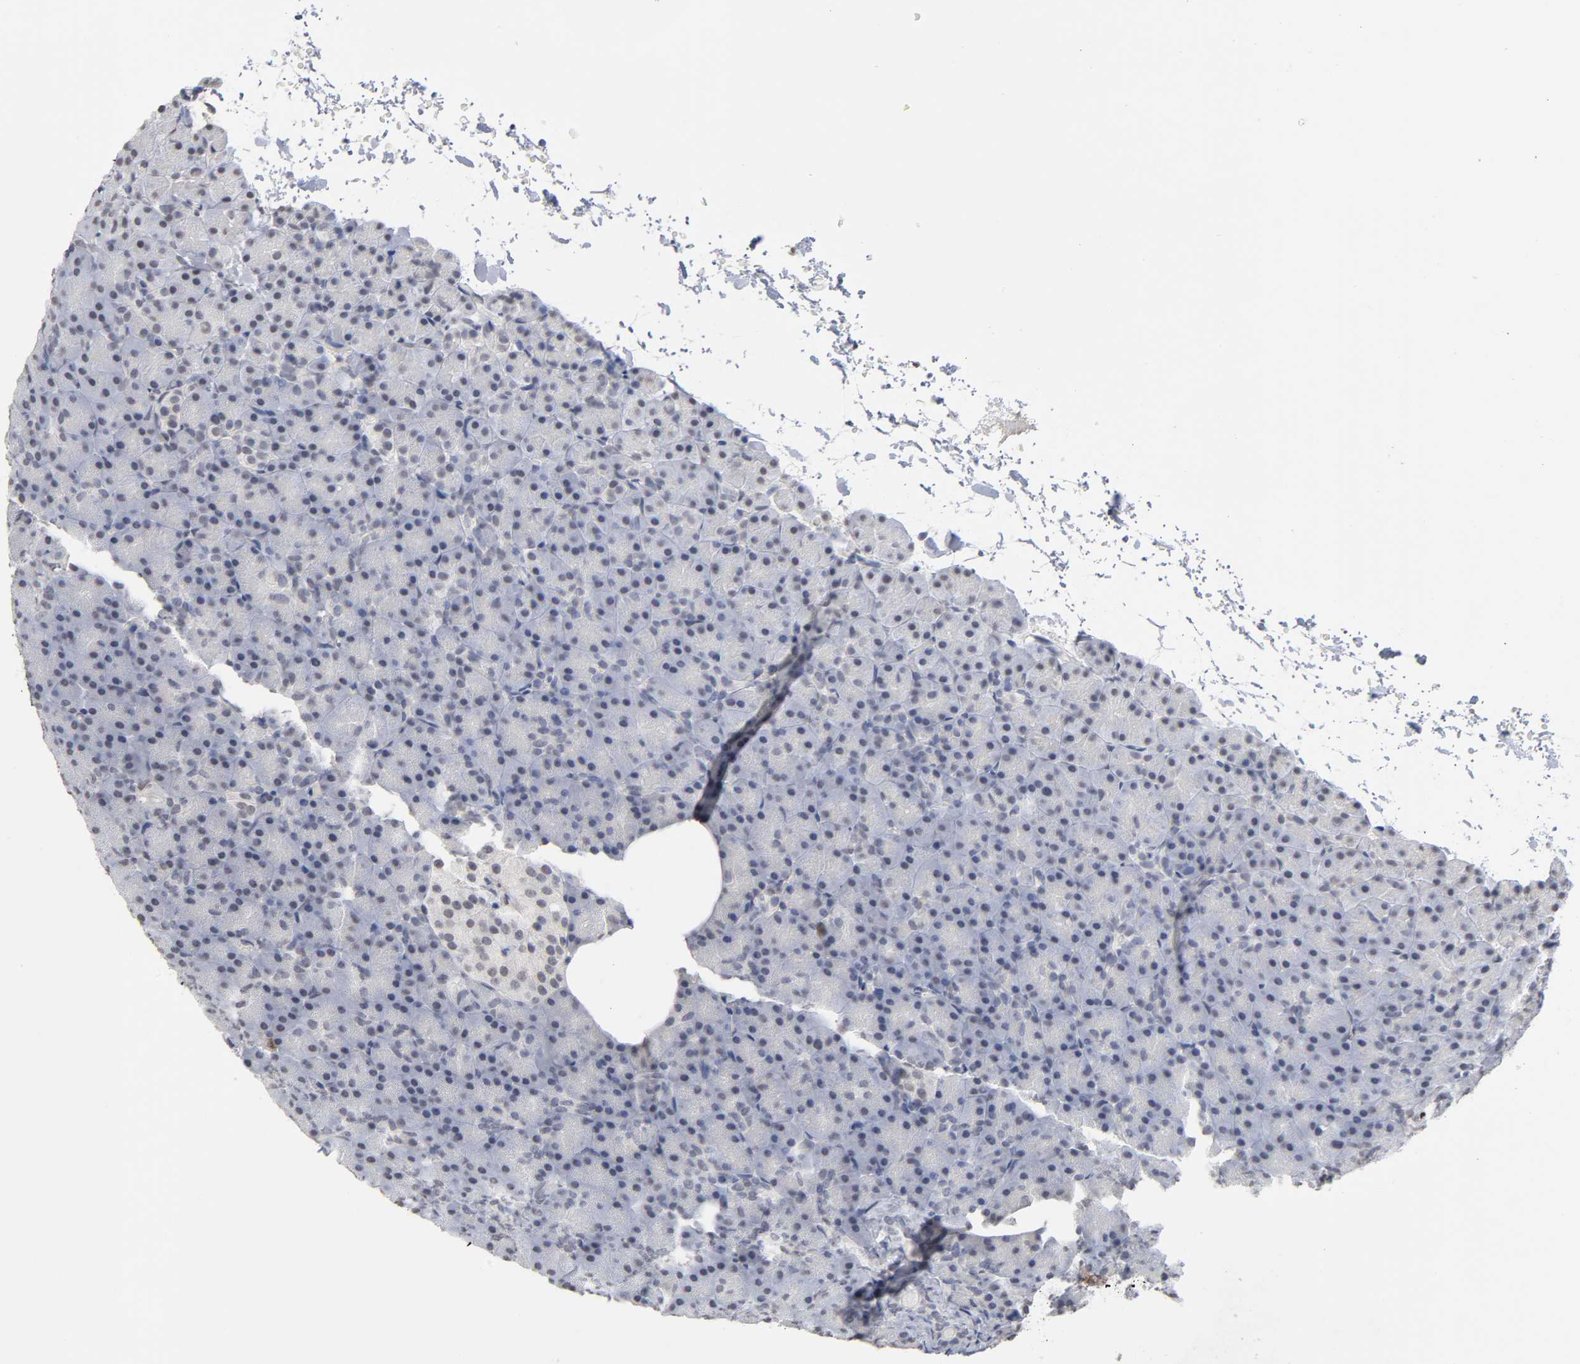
{"staining": {"intensity": "negative", "quantity": "none", "location": "none"}, "tissue": "pancreas", "cell_type": "Exocrine glandular cells", "image_type": "normal", "snomed": [{"axis": "morphology", "description": "Normal tissue, NOS"}, {"axis": "topography", "description": "Pancreas"}], "caption": "An immunohistochemistry (IHC) image of unremarkable pancreas is shown. There is no staining in exocrine glandular cells of pancreas. (DAB immunohistochemistry visualized using brightfield microscopy, high magnification).", "gene": "CRABP2", "patient": {"sex": "female", "age": 43}}